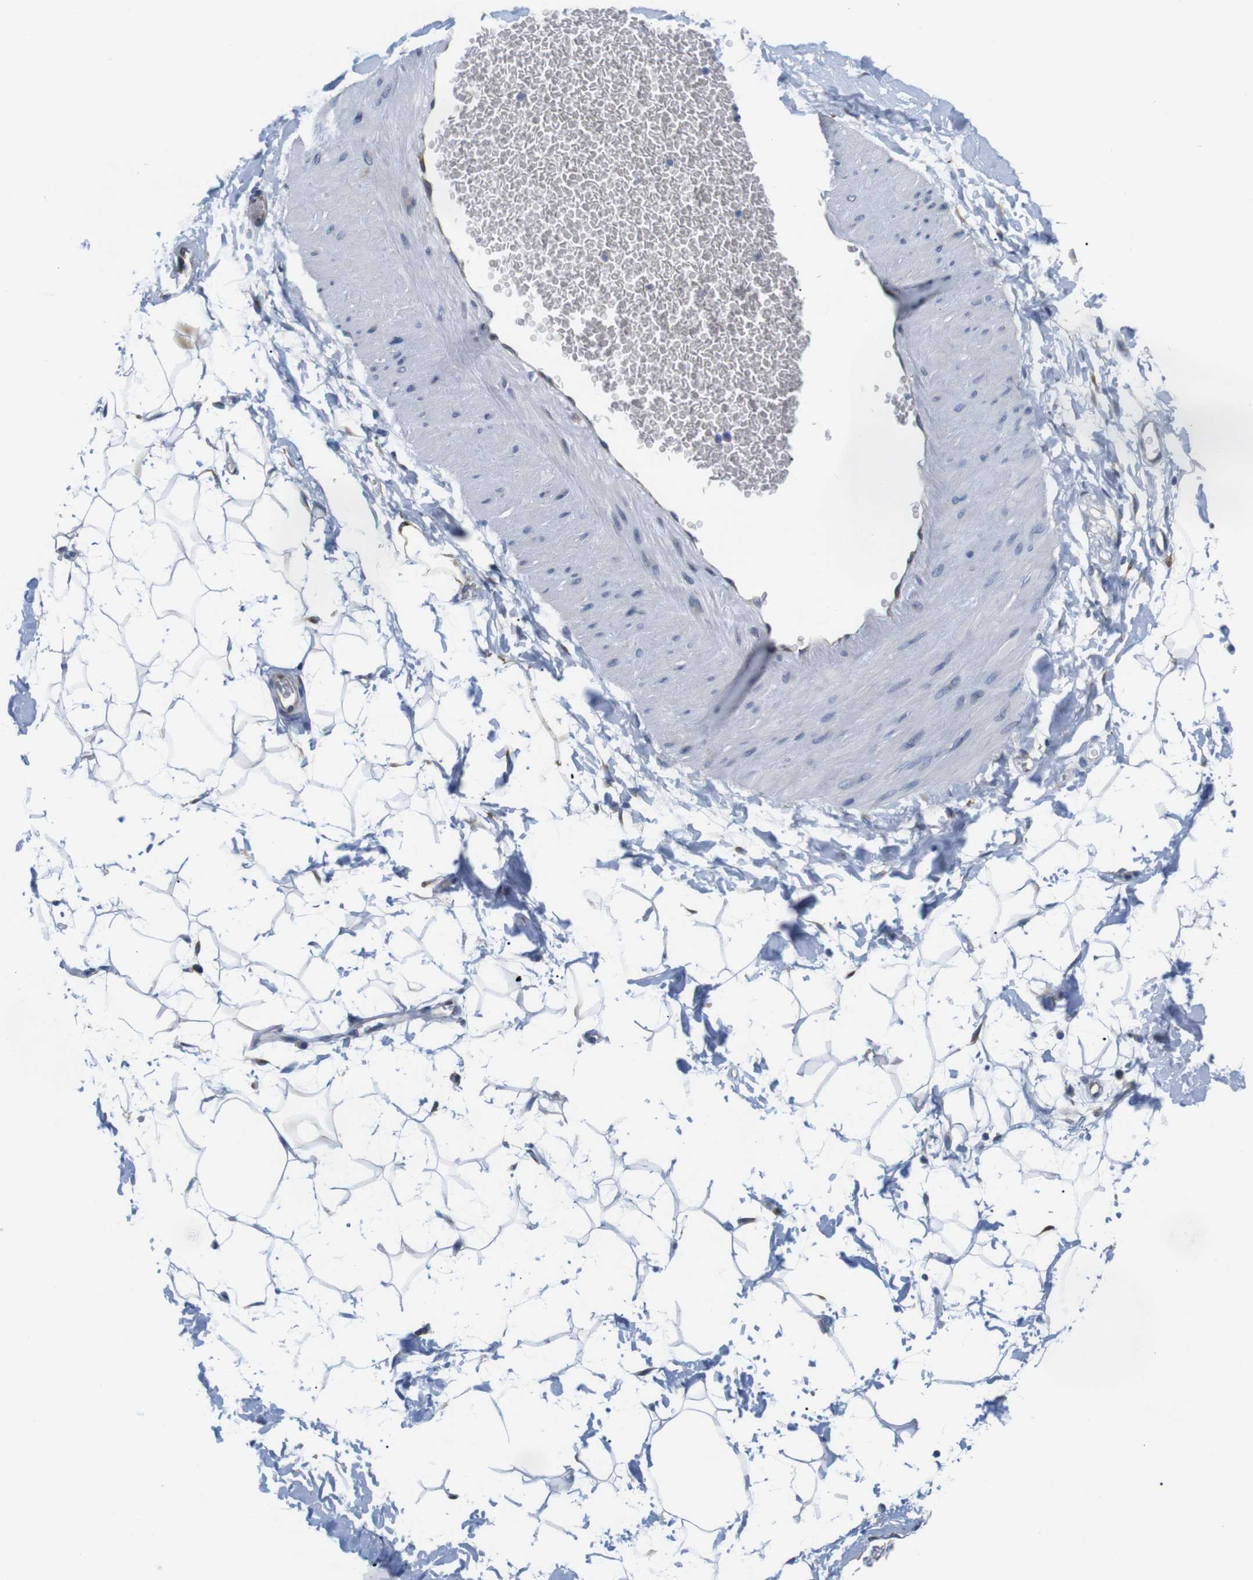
{"staining": {"intensity": "negative", "quantity": "none", "location": "none"}, "tissue": "adipose tissue", "cell_type": "Adipocytes", "image_type": "normal", "snomed": [{"axis": "morphology", "description": "Normal tissue, NOS"}, {"axis": "topography", "description": "Soft tissue"}], "caption": "Immunohistochemistry (IHC) micrograph of normal adipose tissue: adipose tissue stained with DAB (3,3'-diaminobenzidine) reveals no significant protein positivity in adipocytes. The staining is performed using DAB brown chromogen with nuclei counter-stained in using hematoxylin.", "gene": "HACD3", "patient": {"sex": "male", "age": 72}}